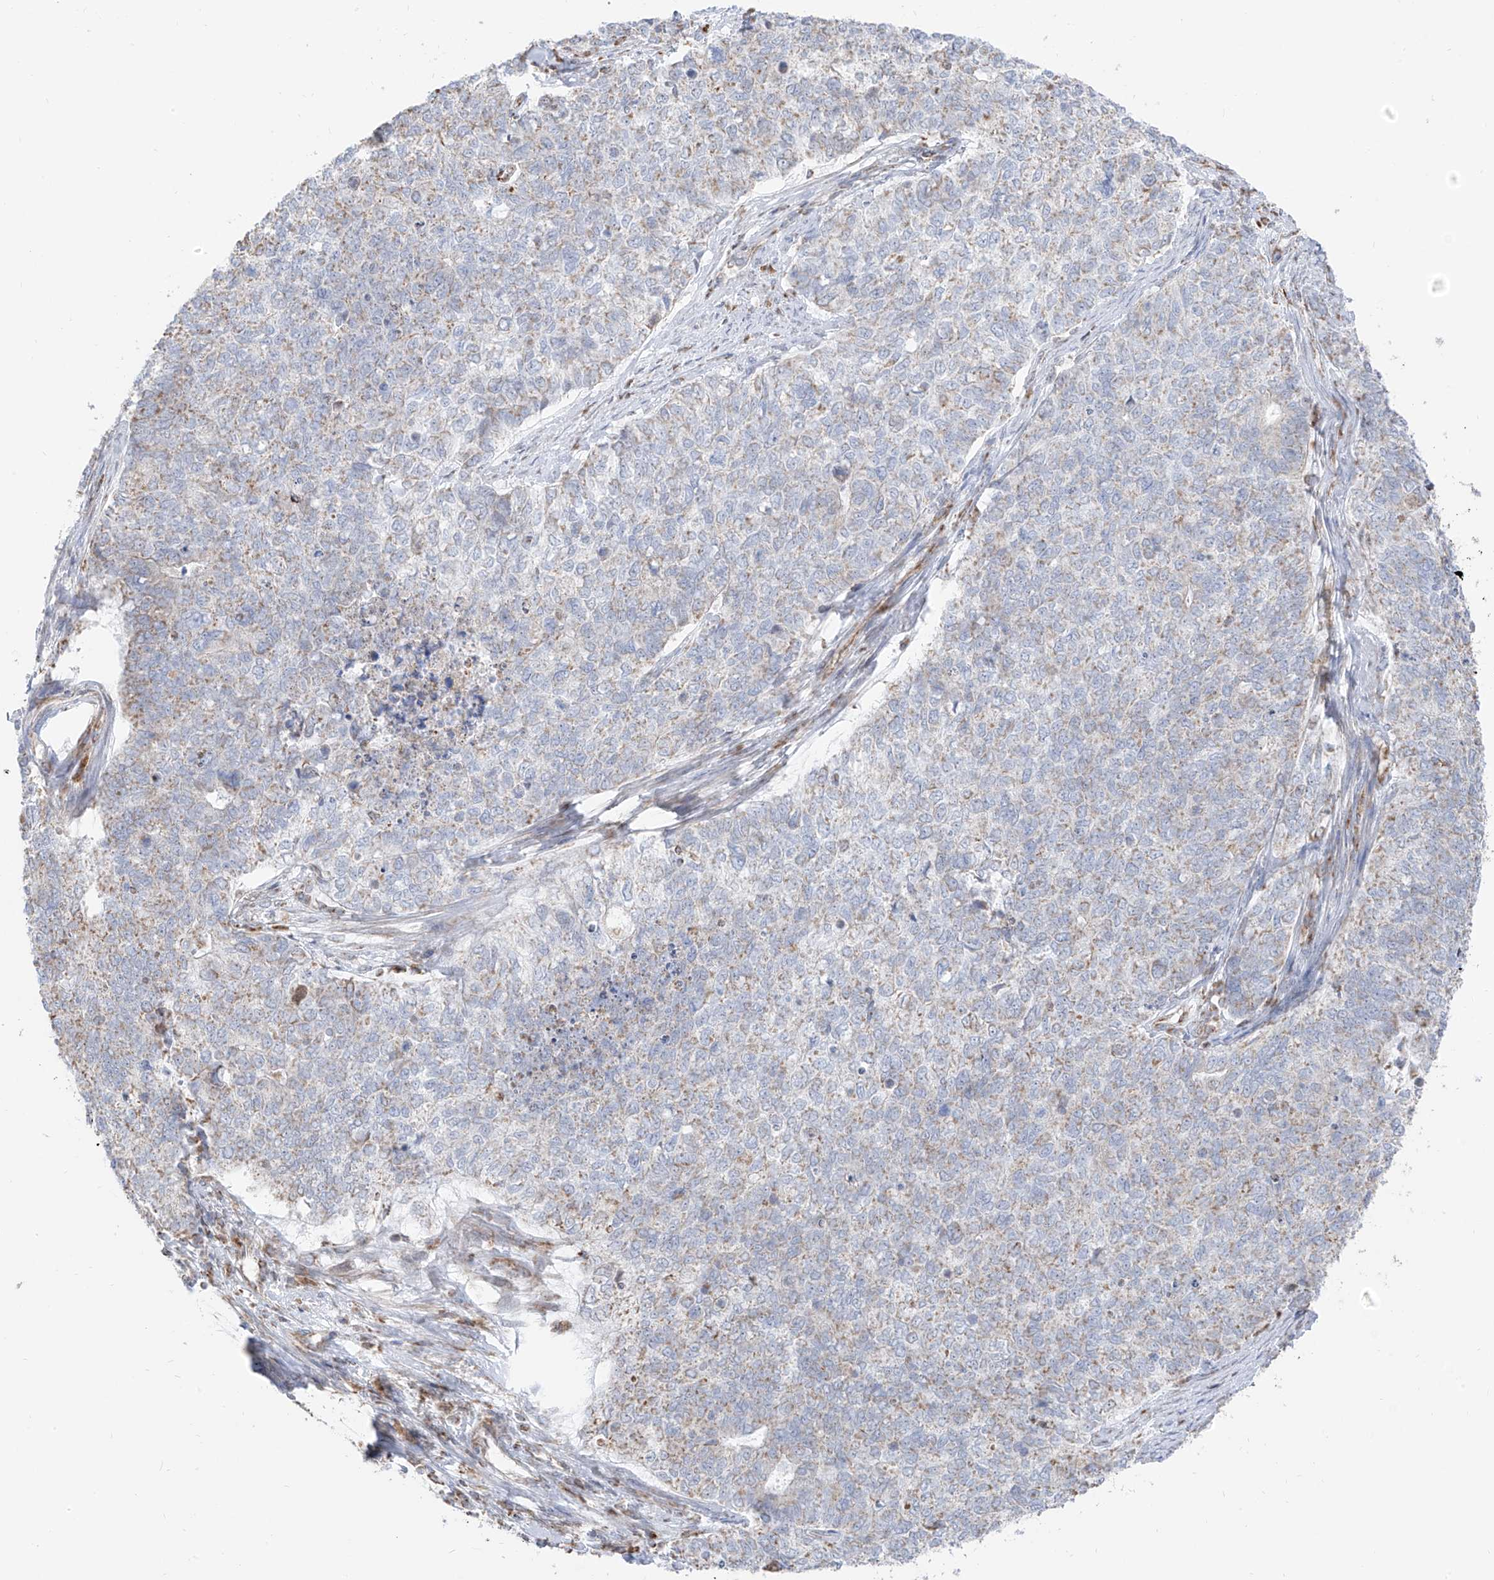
{"staining": {"intensity": "weak", "quantity": "<25%", "location": "cytoplasmic/membranous"}, "tissue": "cervical cancer", "cell_type": "Tumor cells", "image_type": "cancer", "snomed": [{"axis": "morphology", "description": "Squamous cell carcinoma, NOS"}, {"axis": "topography", "description": "Cervix"}], "caption": "There is no significant expression in tumor cells of cervical cancer.", "gene": "ETHE1", "patient": {"sex": "female", "age": 63}}